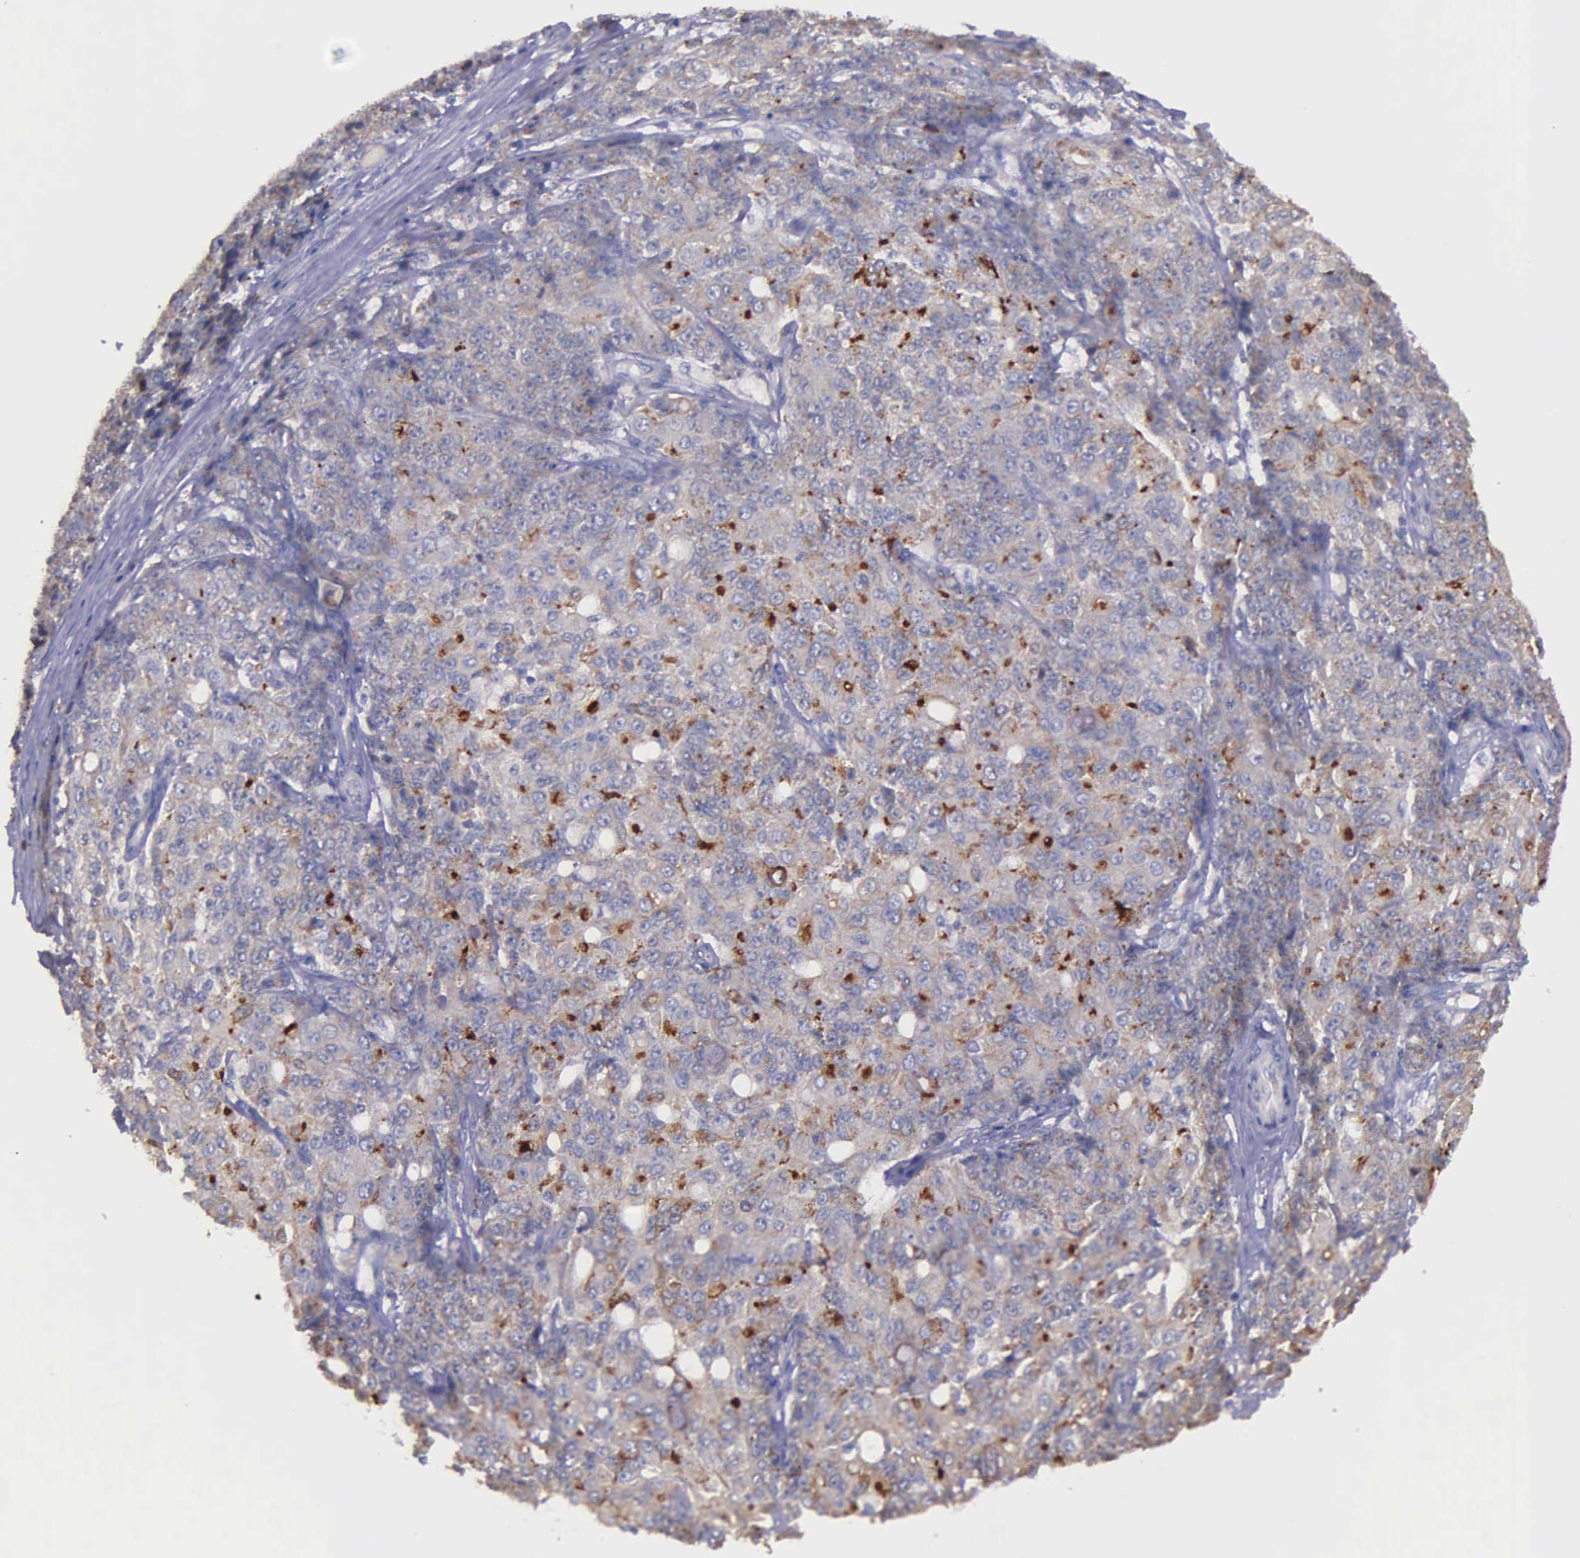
{"staining": {"intensity": "moderate", "quantity": "25%-75%", "location": "cytoplasmic/membranous"}, "tissue": "ovarian cancer", "cell_type": "Tumor cells", "image_type": "cancer", "snomed": [{"axis": "morphology", "description": "Carcinoma, endometroid"}, {"axis": "topography", "description": "Ovary"}], "caption": "Immunohistochemistry (IHC) photomicrograph of neoplastic tissue: endometroid carcinoma (ovarian) stained using immunohistochemistry (IHC) reveals medium levels of moderate protein expression localized specifically in the cytoplasmic/membranous of tumor cells, appearing as a cytoplasmic/membranous brown color.", "gene": "ZC3H12B", "patient": {"sex": "female", "age": 42}}